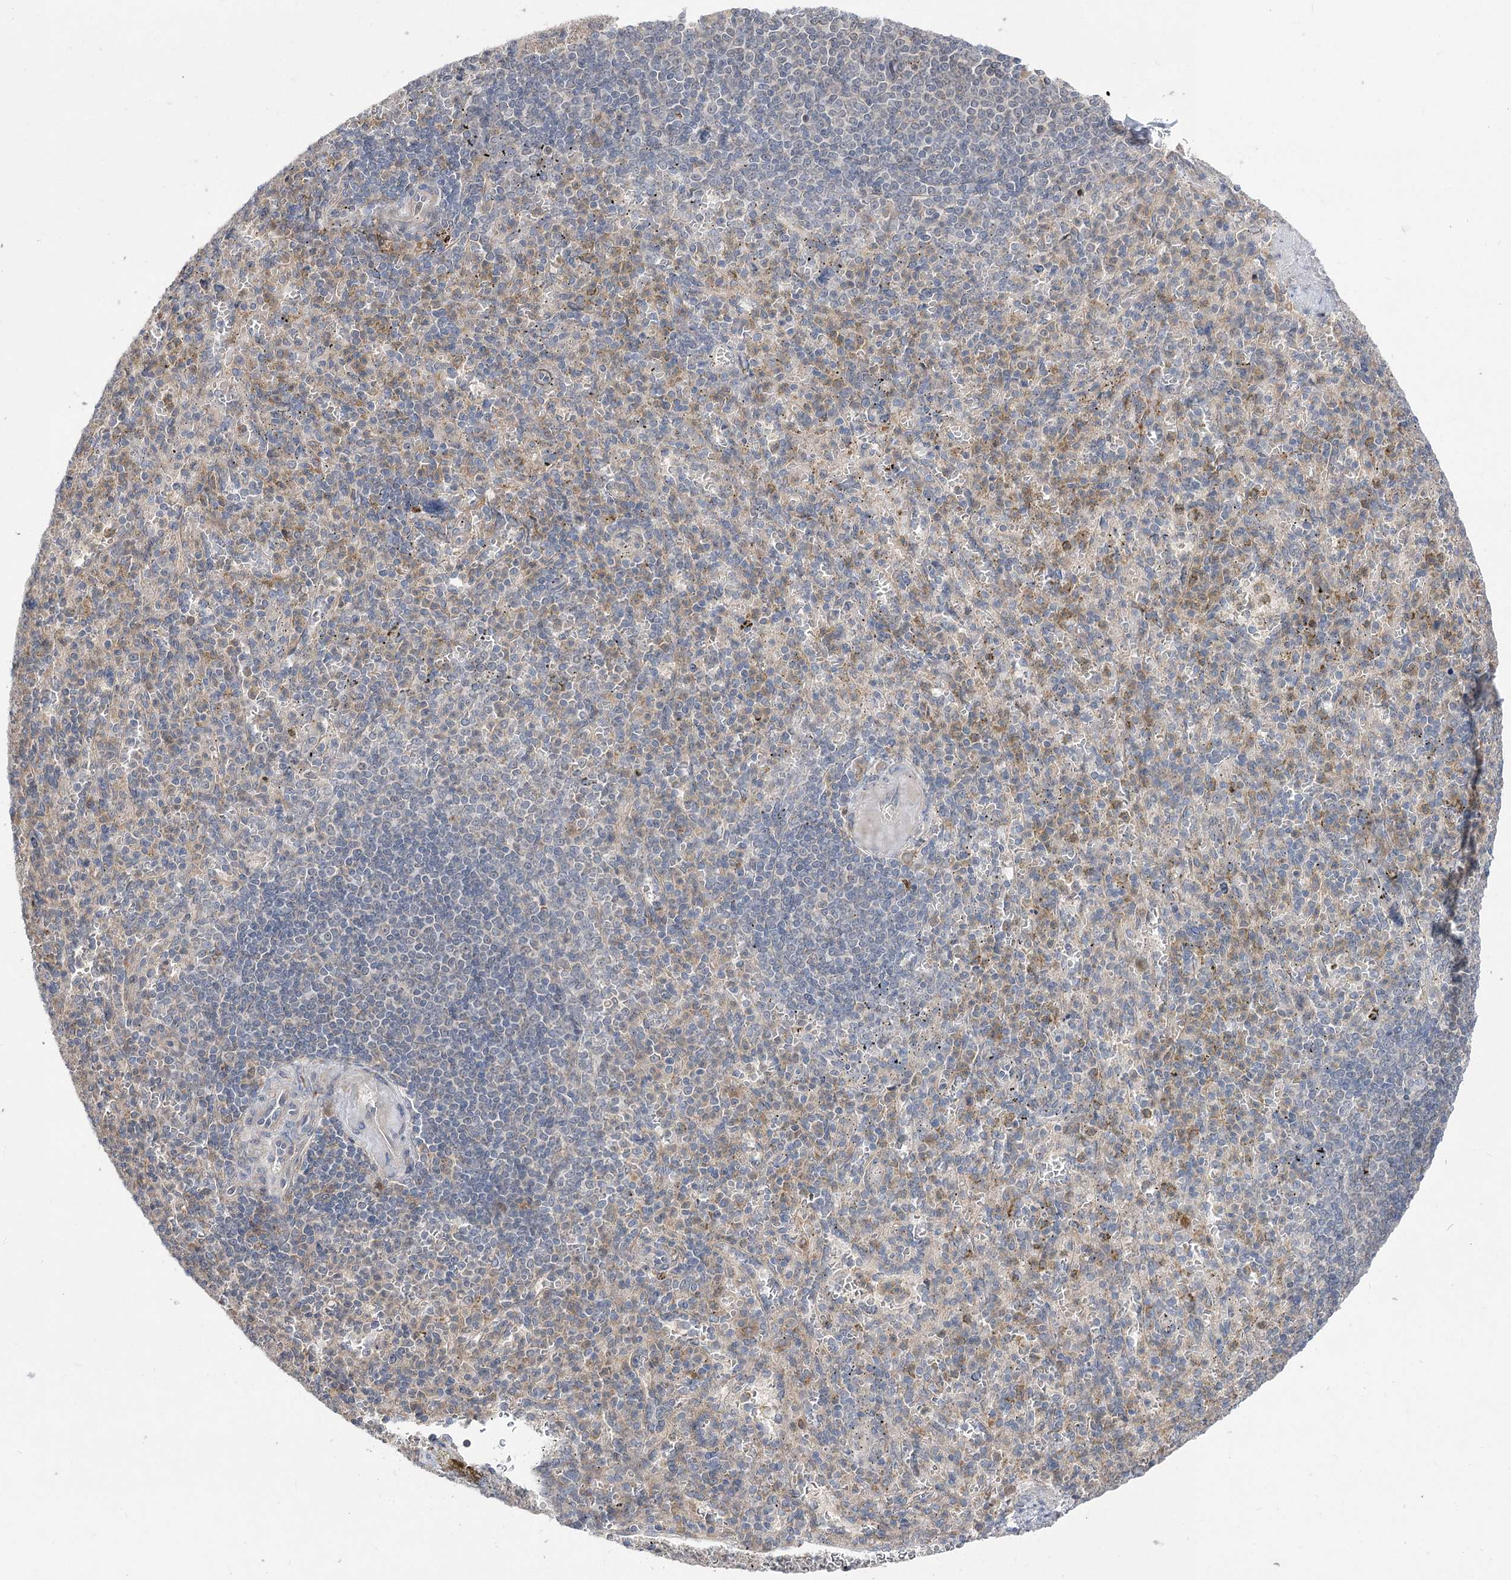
{"staining": {"intensity": "negative", "quantity": "none", "location": "none"}, "tissue": "spleen", "cell_type": "Cells in red pulp", "image_type": "normal", "snomed": [{"axis": "morphology", "description": "Normal tissue, NOS"}, {"axis": "topography", "description": "Spleen"}], "caption": "DAB (3,3'-diaminobenzidine) immunohistochemical staining of benign spleen demonstrates no significant expression in cells in red pulp.", "gene": "HELT", "patient": {"sex": "female", "age": 74}}